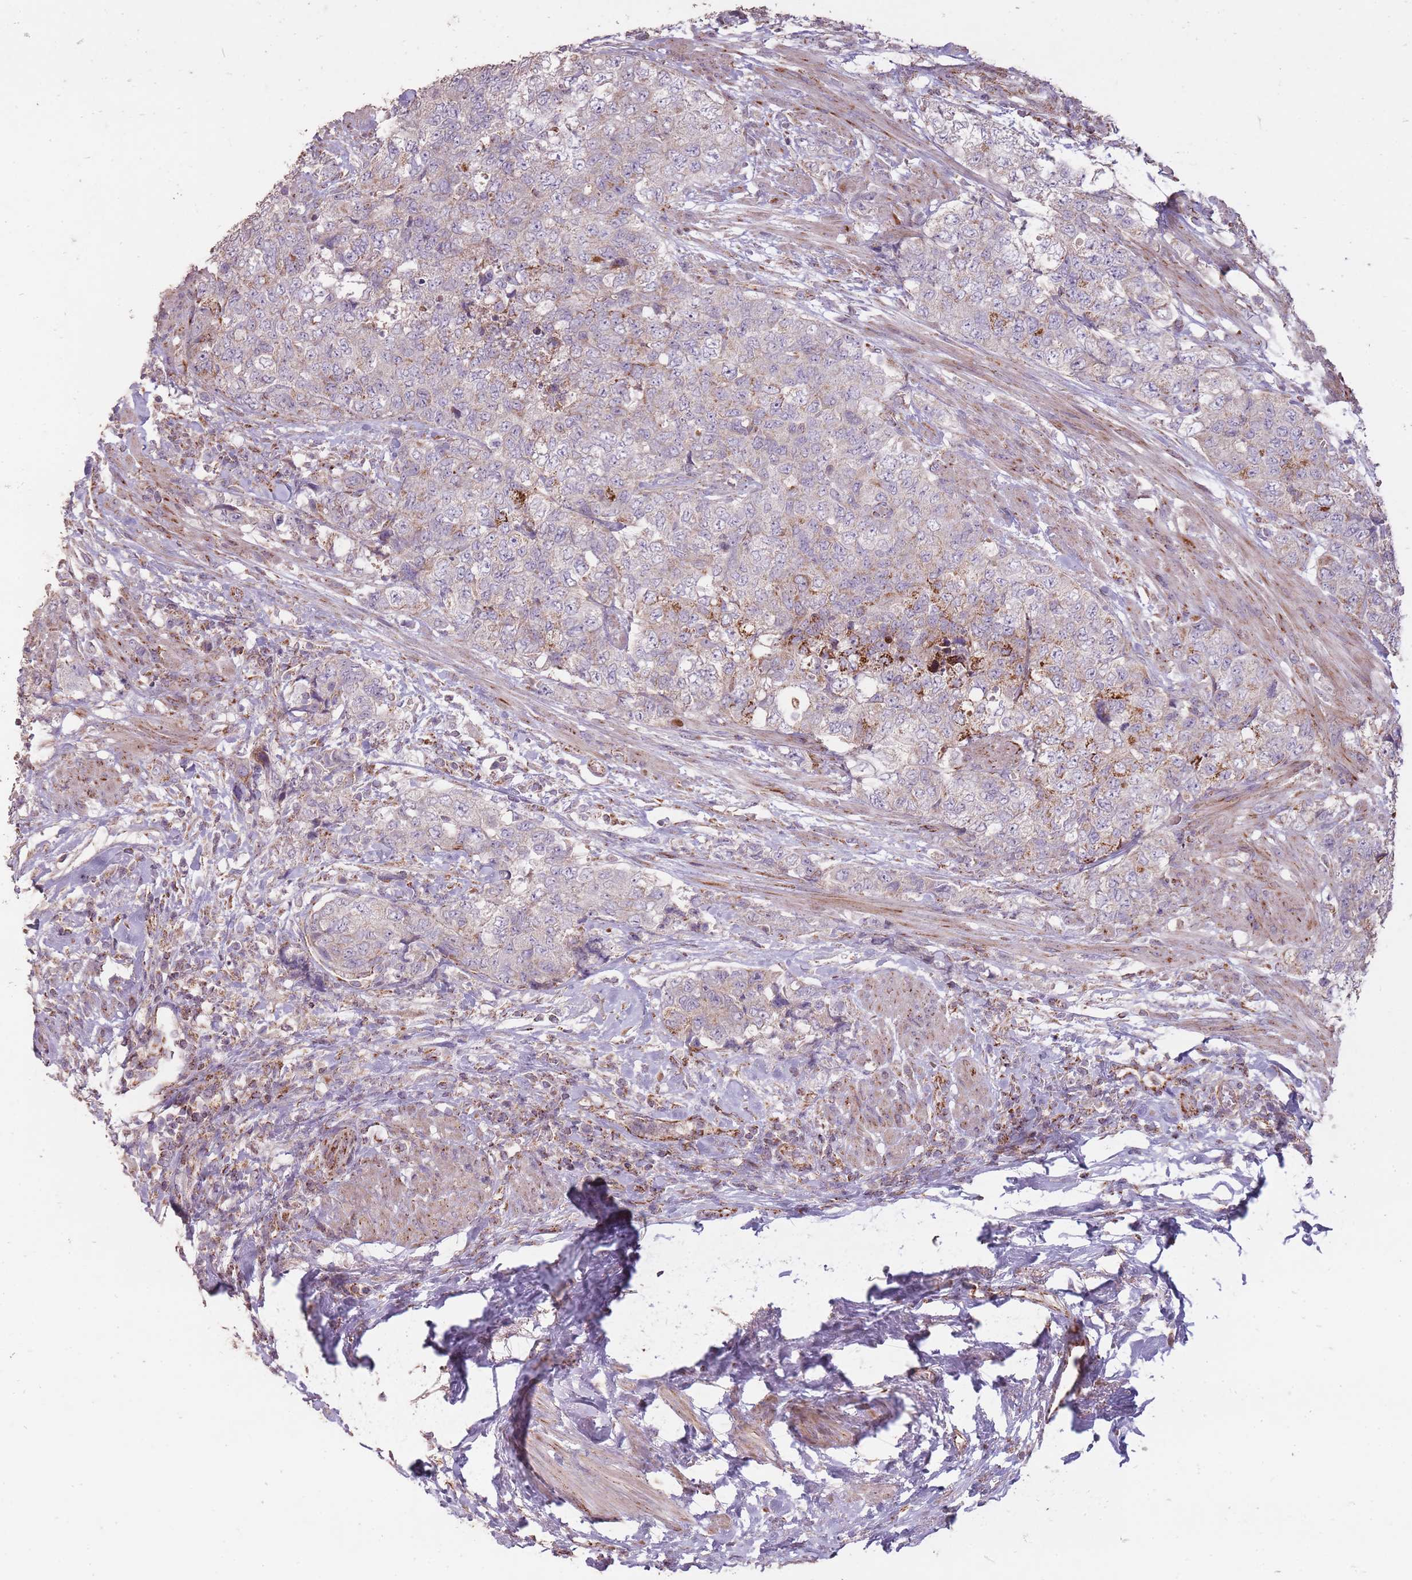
{"staining": {"intensity": "strong", "quantity": "<25%", "location": "cytoplasmic/membranous"}, "tissue": "urothelial cancer", "cell_type": "Tumor cells", "image_type": "cancer", "snomed": [{"axis": "morphology", "description": "Urothelial carcinoma, High grade"}, {"axis": "topography", "description": "Urinary bladder"}], "caption": "Immunohistochemical staining of human urothelial cancer displays medium levels of strong cytoplasmic/membranous protein positivity in about <25% of tumor cells.", "gene": "CNOT8", "patient": {"sex": "female", "age": 78}}